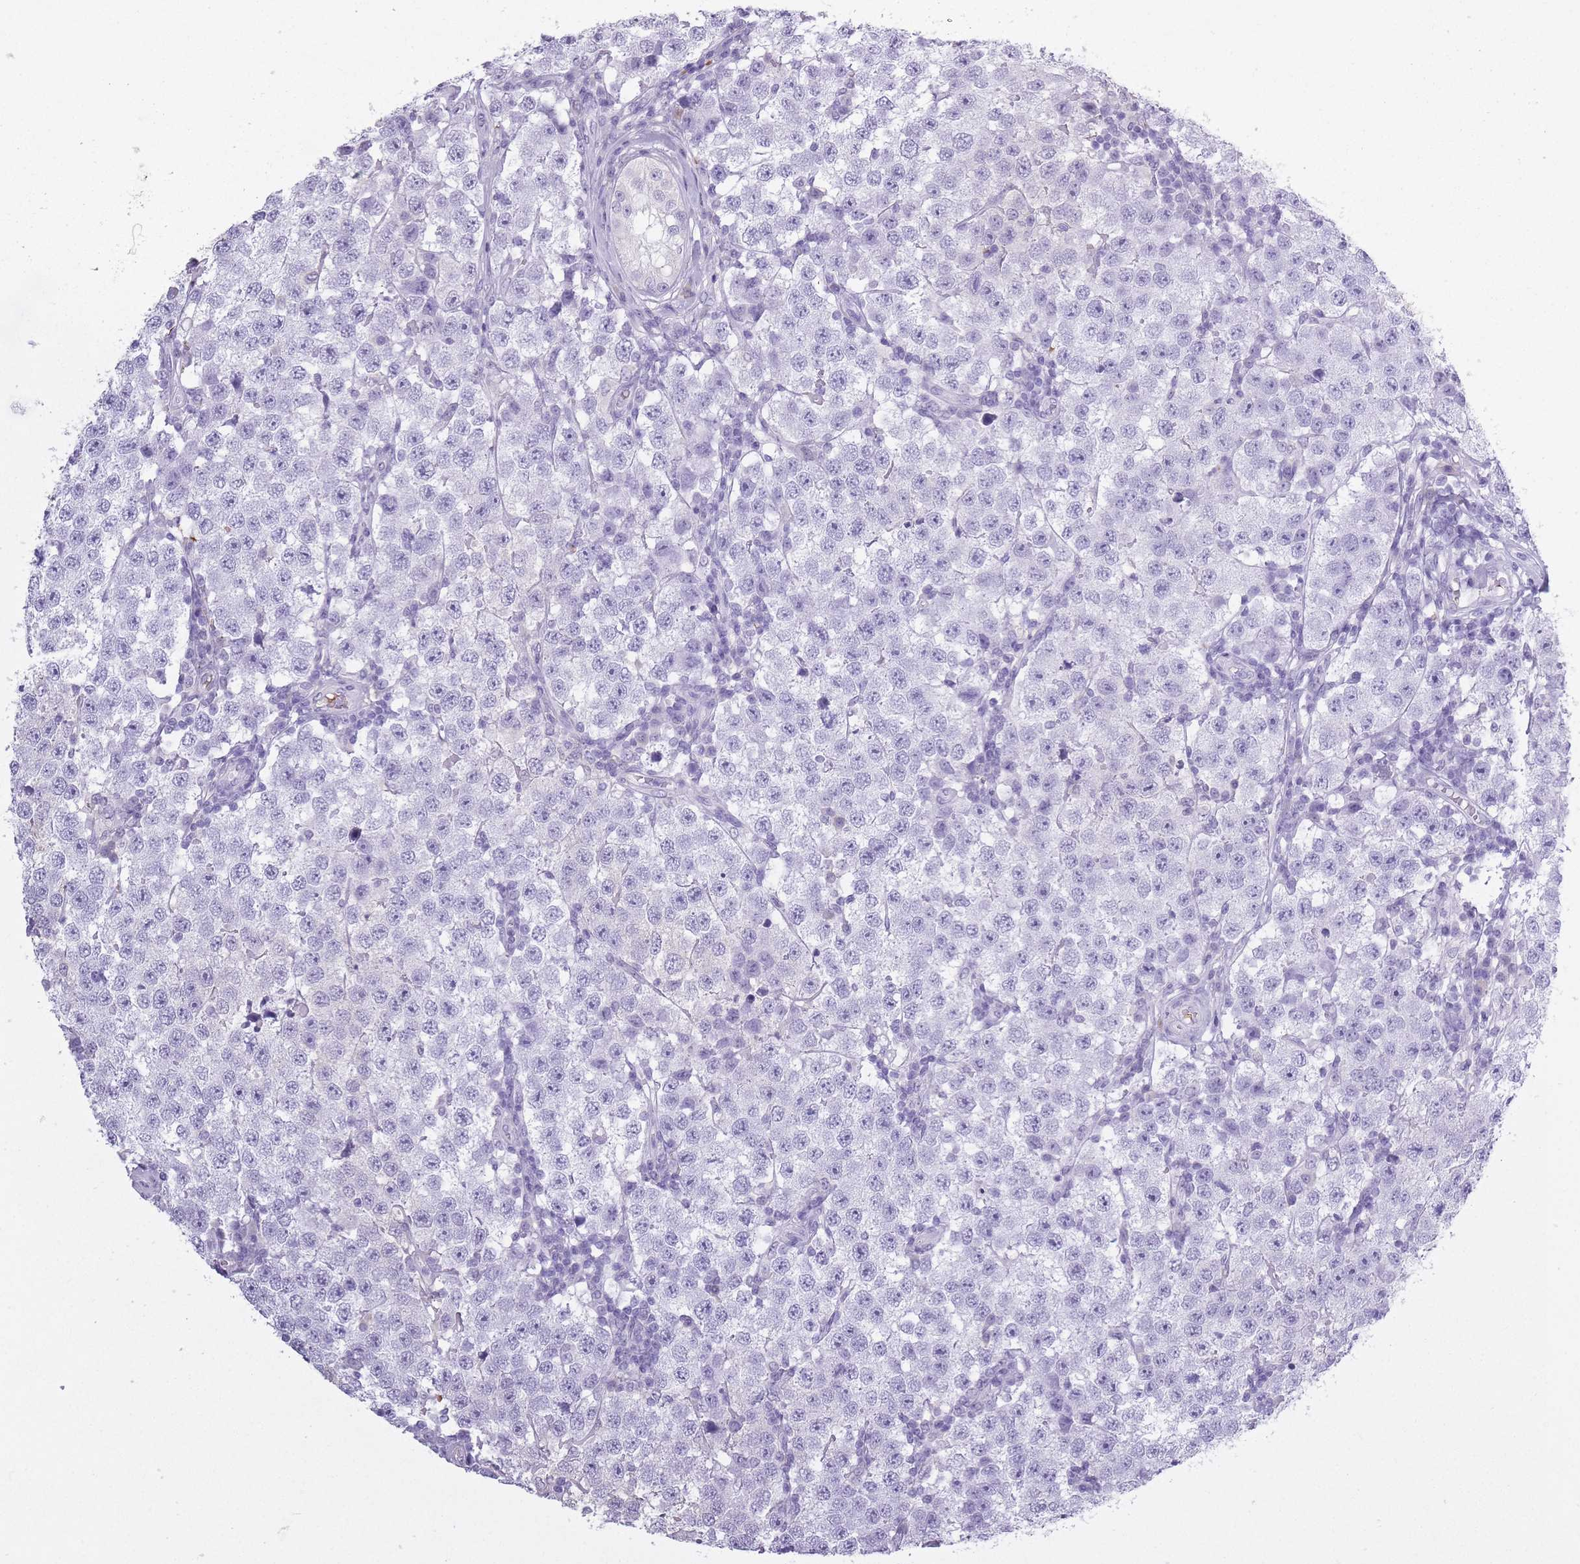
{"staining": {"intensity": "negative", "quantity": "none", "location": "none"}, "tissue": "testis cancer", "cell_type": "Tumor cells", "image_type": "cancer", "snomed": [{"axis": "morphology", "description": "Seminoma, NOS"}, {"axis": "topography", "description": "Testis"}], "caption": "High power microscopy image of an immunohistochemistry histopathology image of testis cancer (seminoma), revealing no significant staining in tumor cells. (DAB (3,3'-diaminobenzidine) immunohistochemistry visualized using brightfield microscopy, high magnification).", "gene": "OR7C1", "patient": {"sex": "male", "age": 34}}